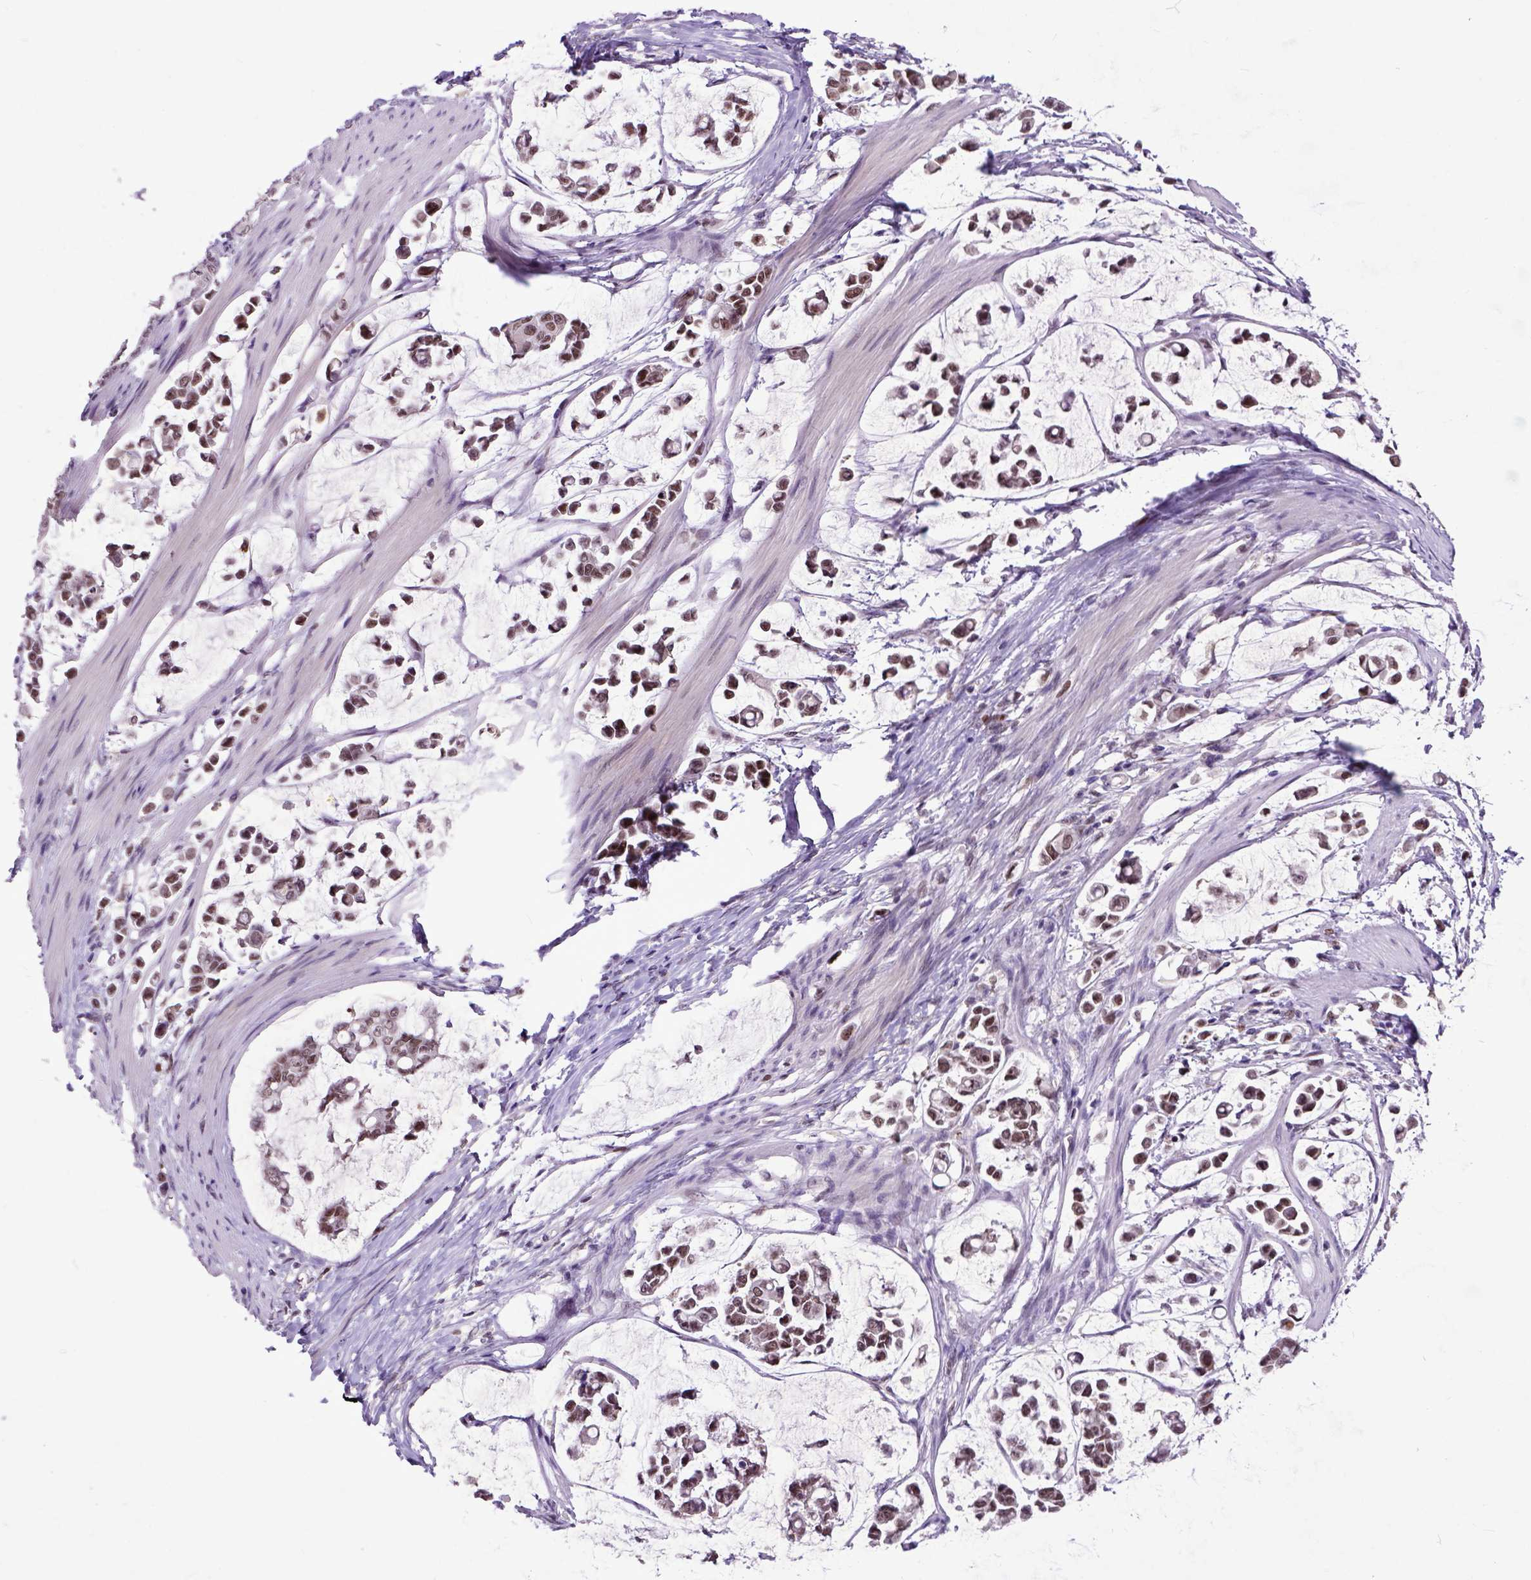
{"staining": {"intensity": "moderate", "quantity": ">75%", "location": "nuclear"}, "tissue": "stomach cancer", "cell_type": "Tumor cells", "image_type": "cancer", "snomed": [{"axis": "morphology", "description": "Adenocarcinoma, NOS"}, {"axis": "topography", "description": "Stomach"}], "caption": "DAB (3,3'-diaminobenzidine) immunohistochemical staining of human stomach cancer (adenocarcinoma) reveals moderate nuclear protein staining in about >75% of tumor cells. Ihc stains the protein in brown and the nuclei are stained blue.", "gene": "RCC2", "patient": {"sex": "male", "age": 82}}